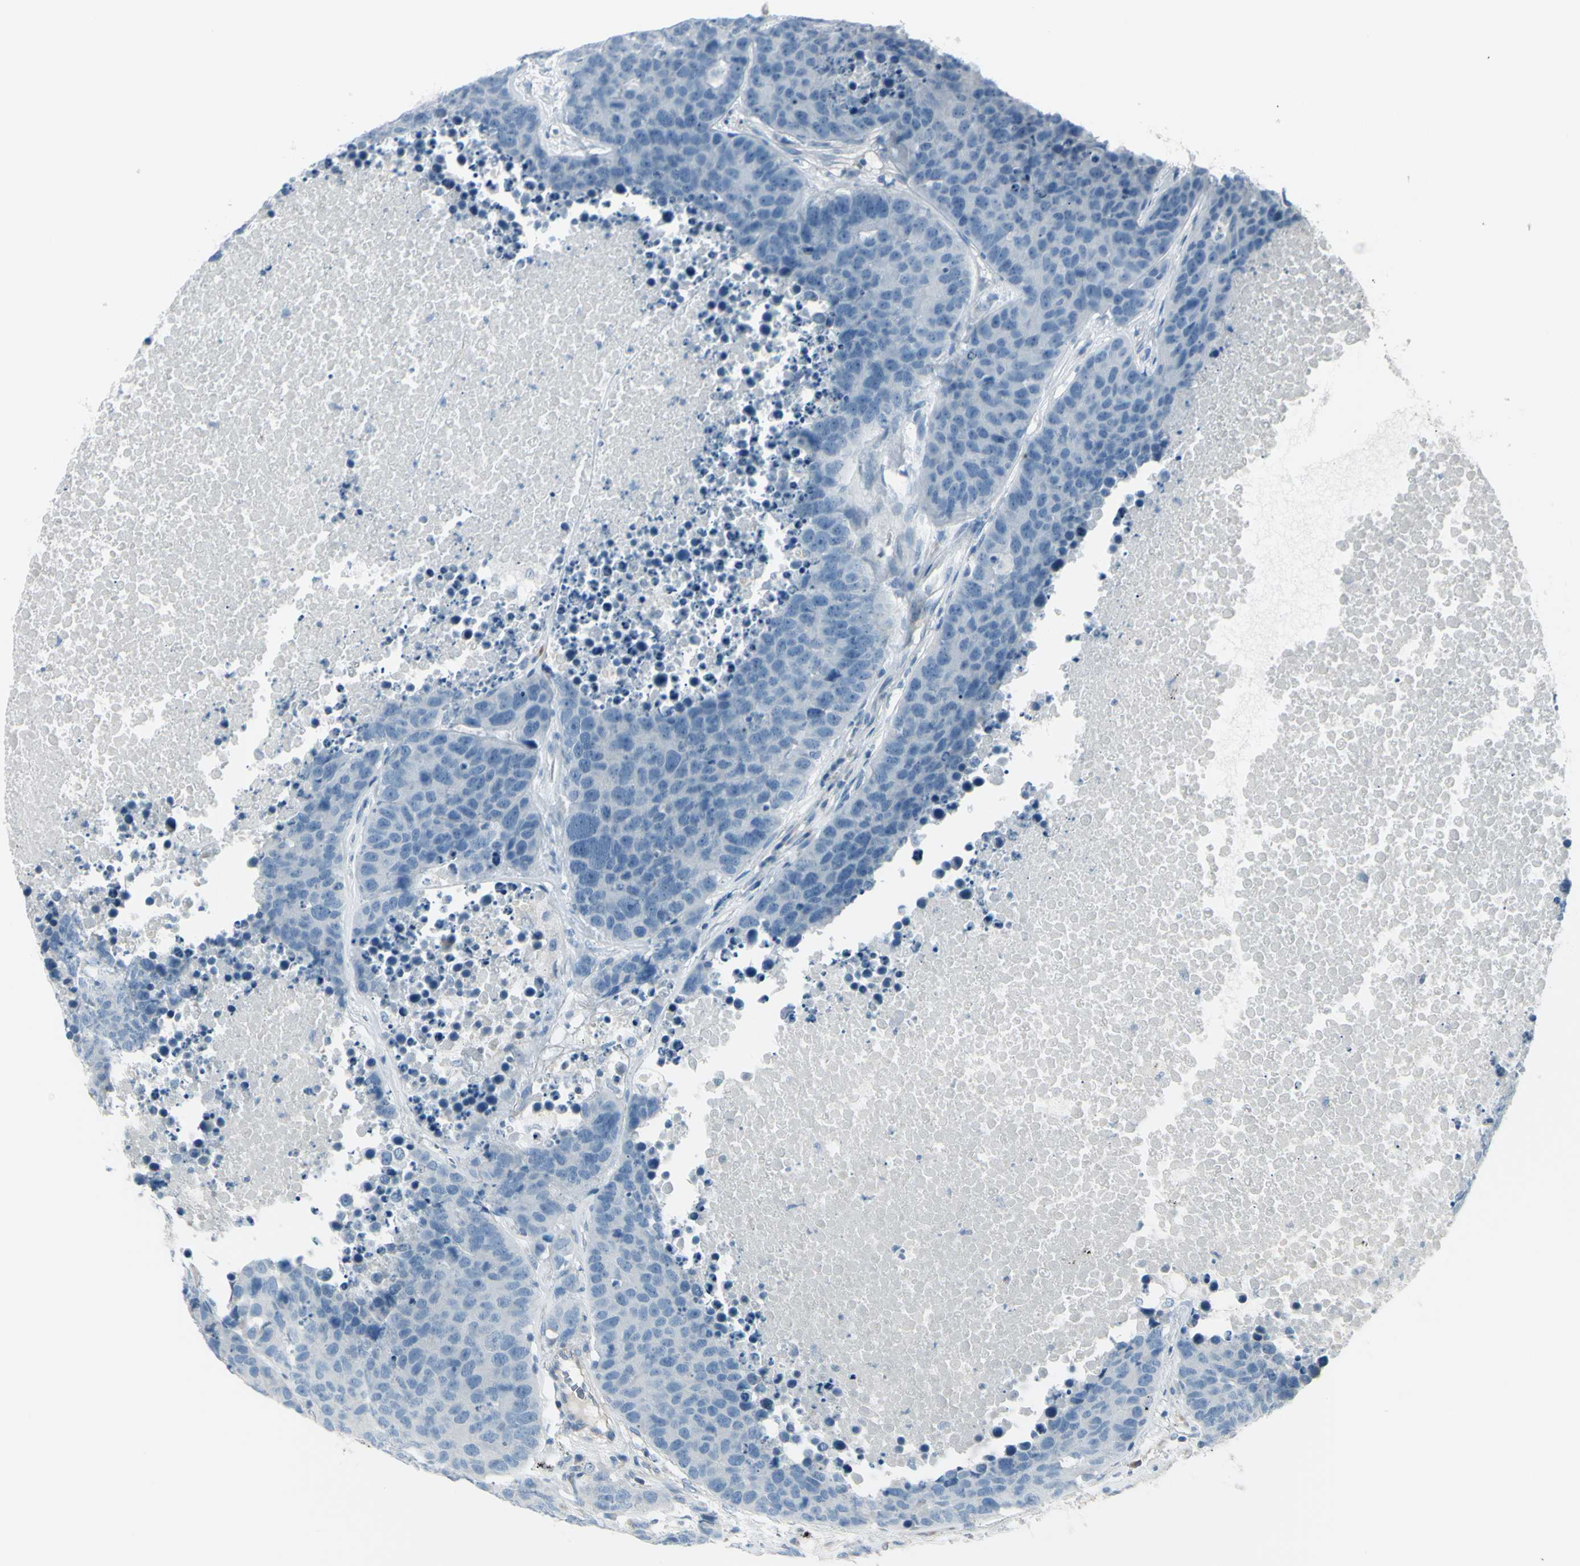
{"staining": {"intensity": "negative", "quantity": "none", "location": "none"}, "tissue": "carcinoid", "cell_type": "Tumor cells", "image_type": "cancer", "snomed": [{"axis": "morphology", "description": "Carcinoid, malignant, NOS"}, {"axis": "topography", "description": "Lung"}], "caption": "IHC micrograph of human malignant carcinoid stained for a protein (brown), which displays no staining in tumor cells.", "gene": "GPR34", "patient": {"sex": "male", "age": 60}}